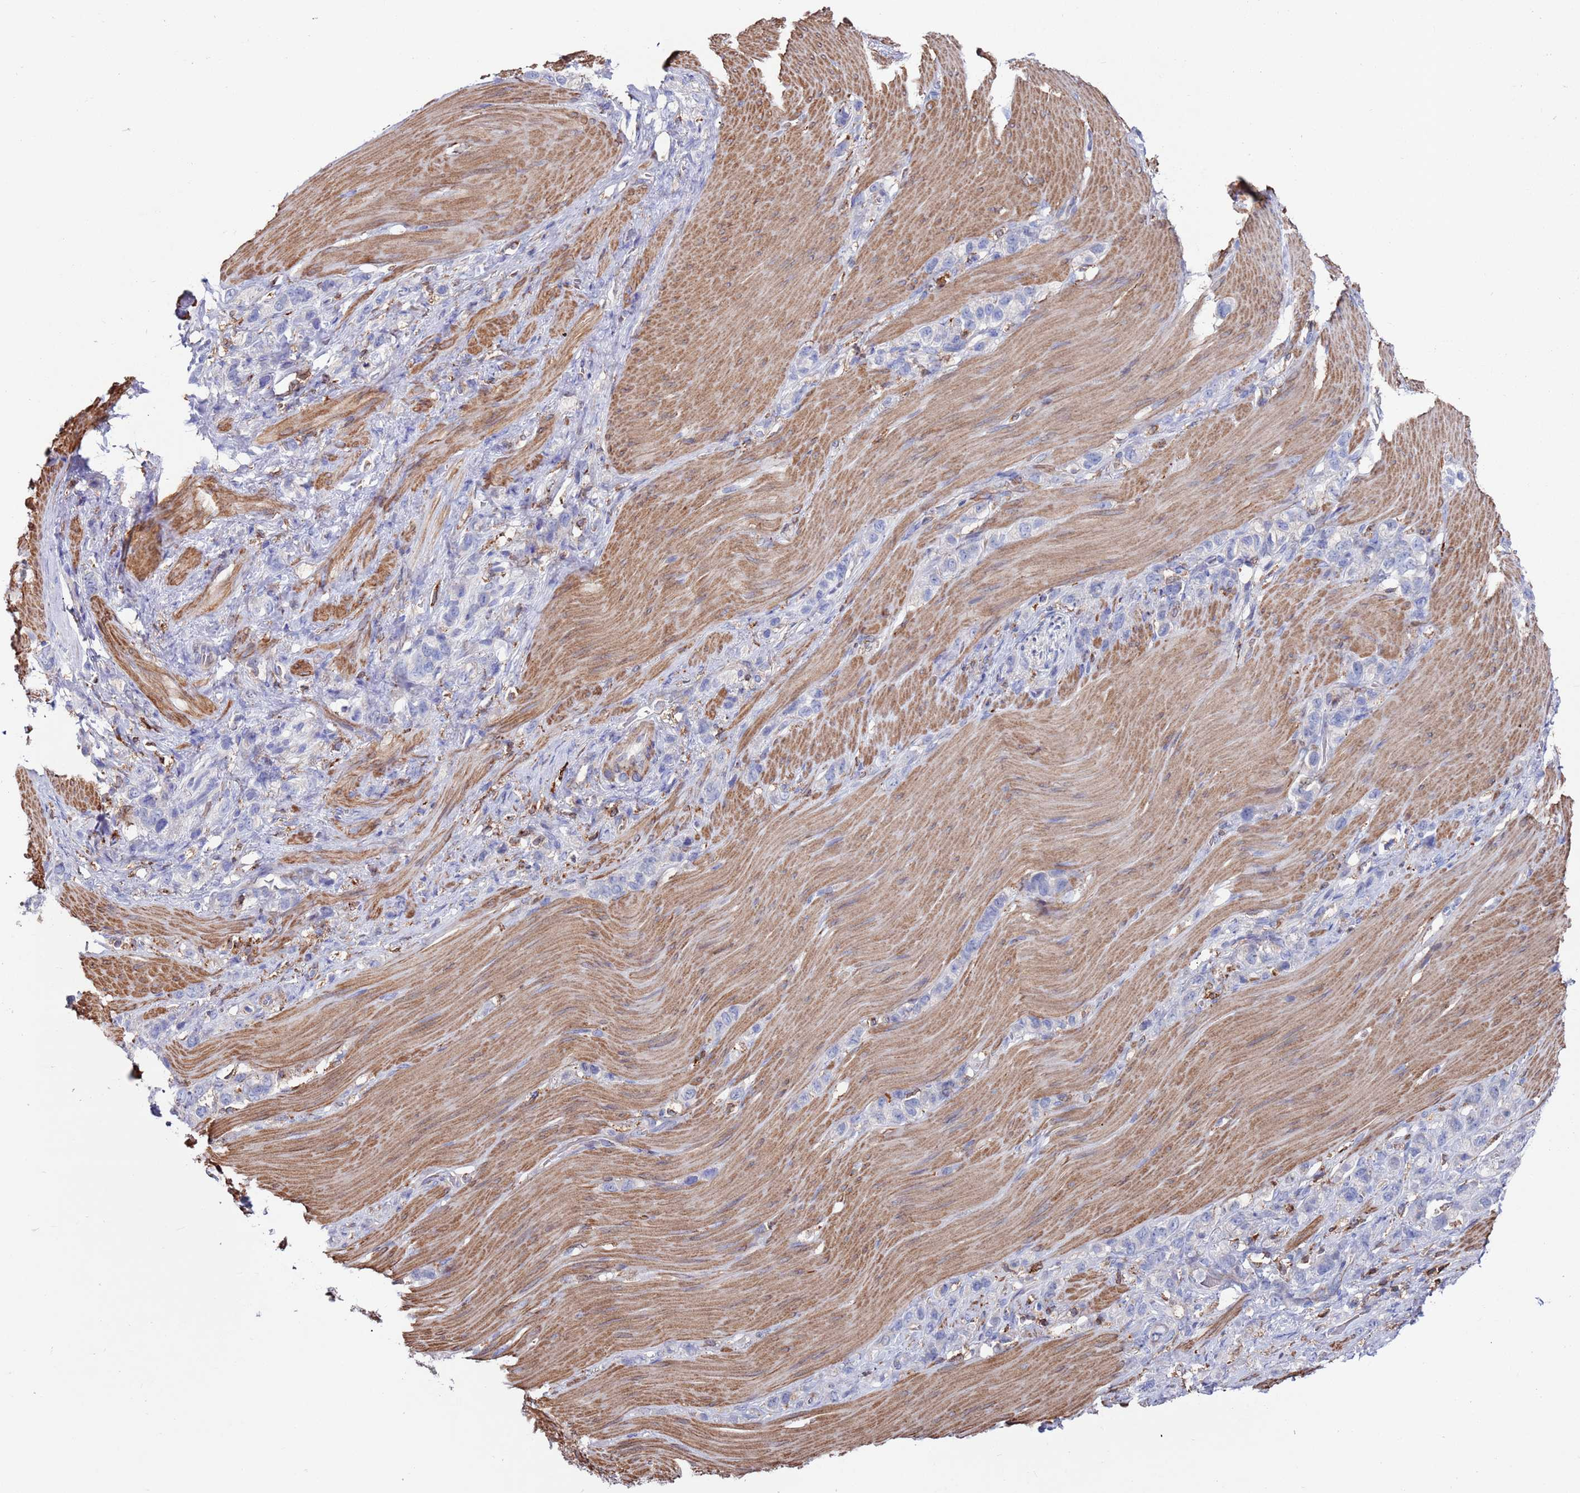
{"staining": {"intensity": "negative", "quantity": "none", "location": "none"}, "tissue": "stomach cancer", "cell_type": "Tumor cells", "image_type": "cancer", "snomed": [{"axis": "morphology", "description": "Adenocarcinoma, NOS"}, {"axis": "topography", "description": "Stomach"}], "caption": "Immunohistochemistry micrograph of neoplastic tissue: stomach cancer stained with DAB reveals no significant protein expression in tumor cells.", "gene": "GREB1L", "patient": {"sex": "female", "age": 65}}